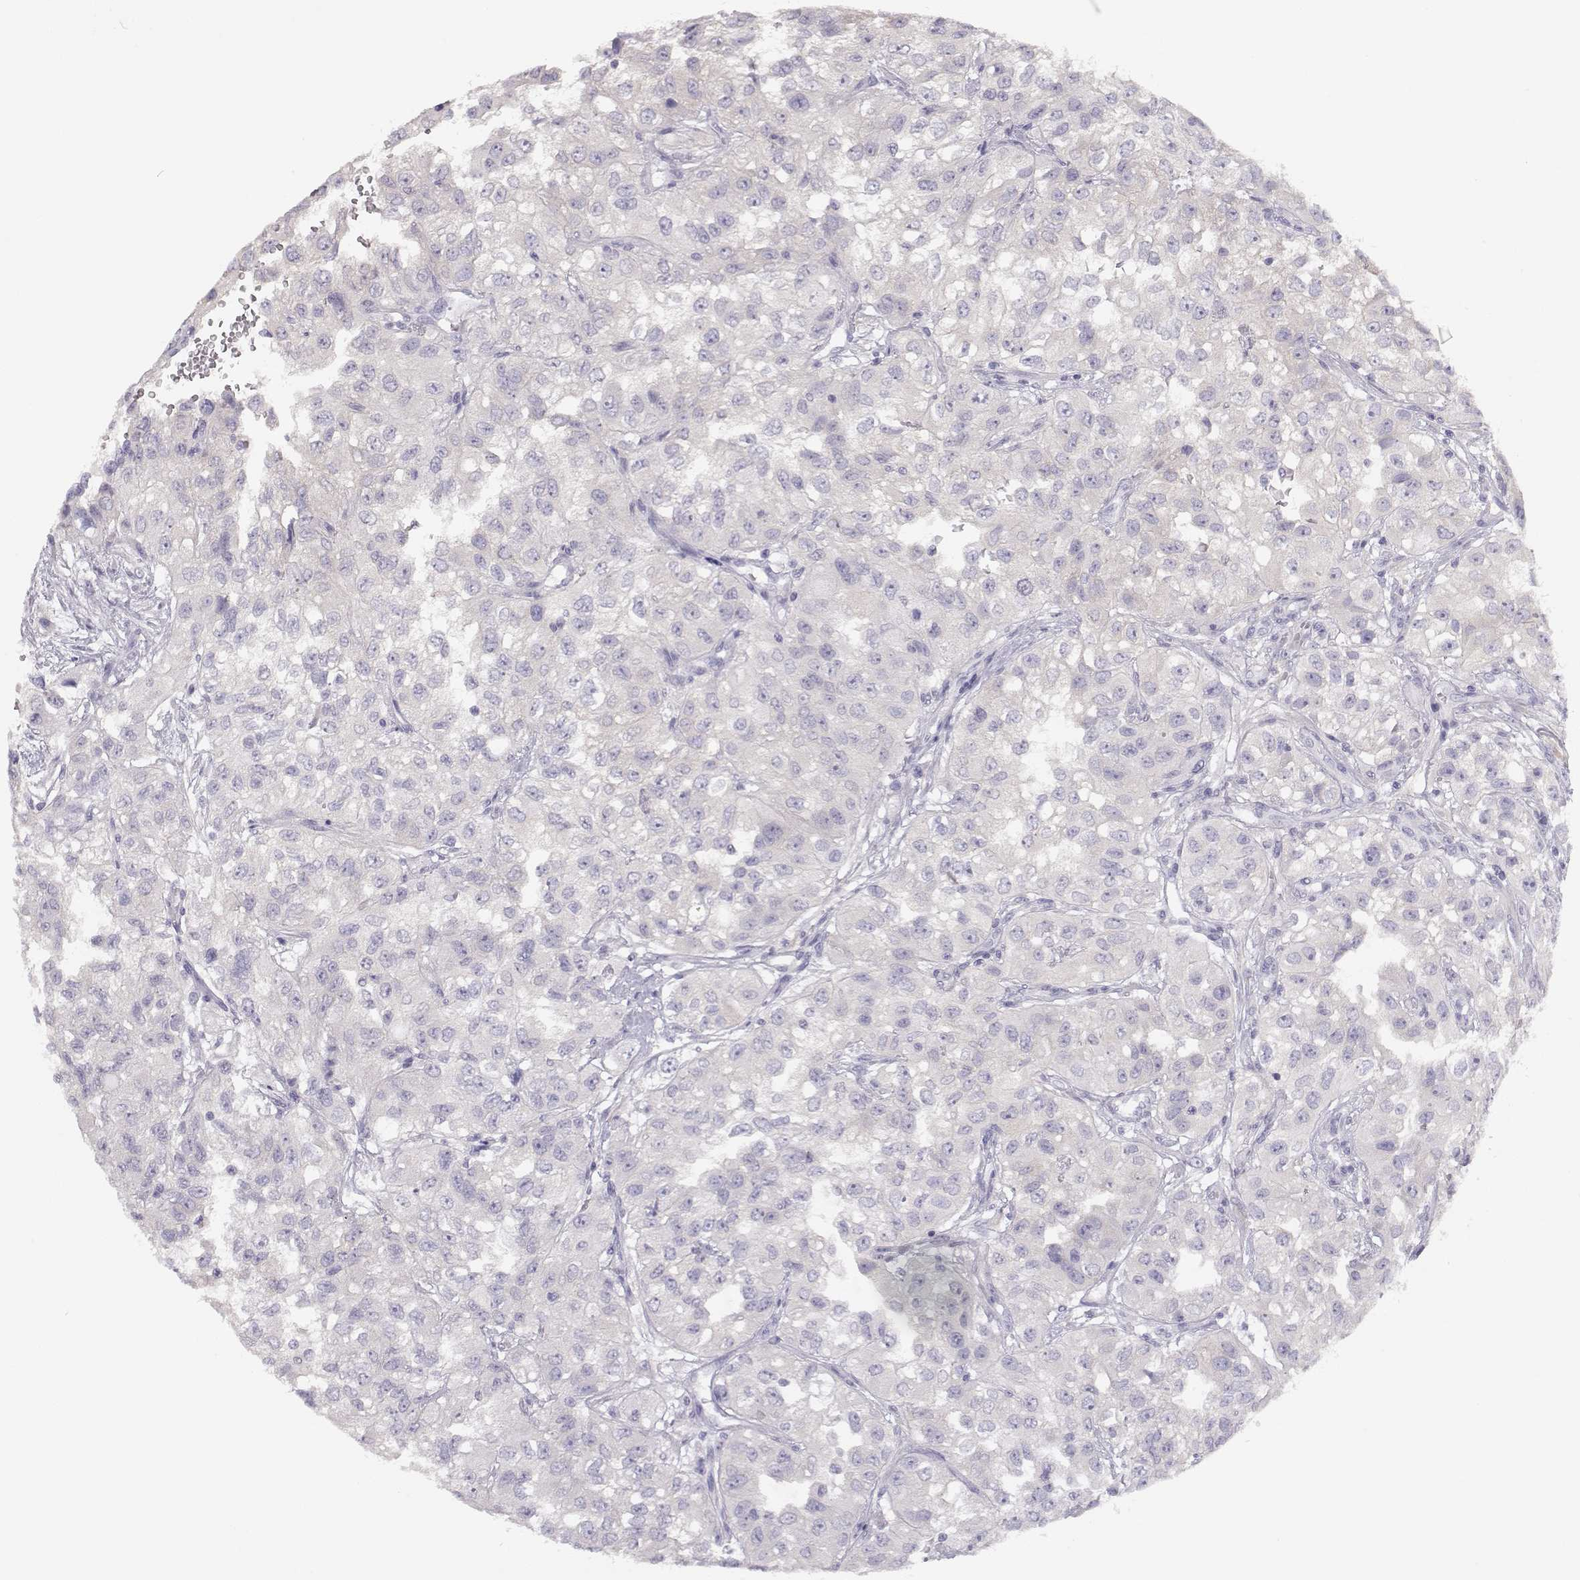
{"staining": {"intensity": "negative", "quantity": "none", "location": "none"}, "tissue": "renal cancer", "cell_type": "Tumor cells", "image_type": "cancer", "snomed": [{"axis": "morphology", "description": "Adenocarcinoma, NOS"}, {"axis": "topography", "description": "Kidney"}], "caption": "The IHC photomicrograph has no significant expression in tumor cells of renal cancer tissue.", "gene": "LEPR", "patient": {"sex": "male", "age": 64}}